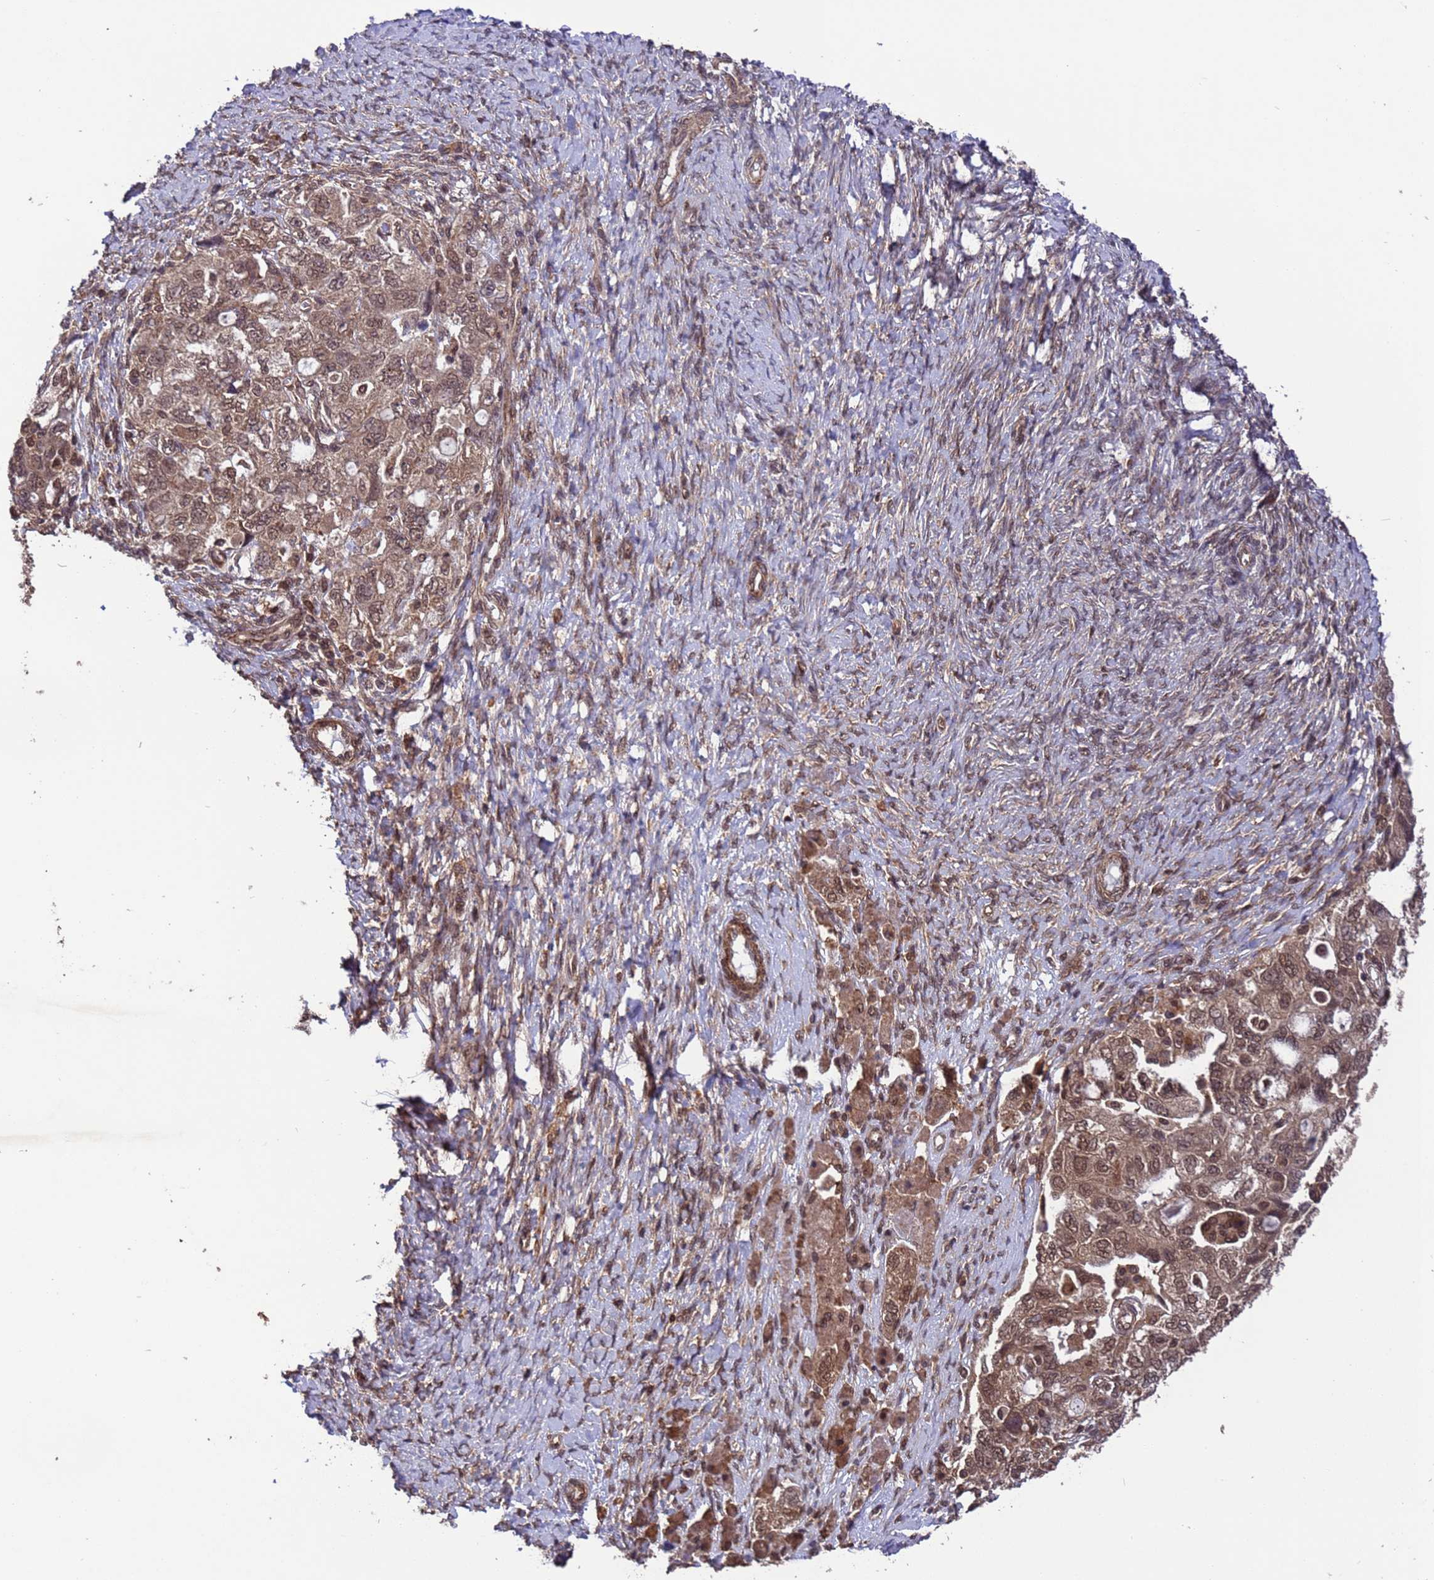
{"staining": {"intensity": "moderate", "quantity": ">75%", "location": "nuclear"}, "tissue": "ovarian cancer", "cell_type": "Tumor cells", "image_type": "cancer", "snomed": [{"axis": "morphology", "description": "Carcinoma, NOS"}, {"axis": "morphology", "description": "Cystadenocarcinoma, serous, NOS"}, {"axis": "topography", "description": "Ovary"}], "caption": "Moderate nuclear staining is present in approximately >75% of tumor cells in serous cystadenocarcinoma (ovarian). (Brightfield microscopy of DAB IHC at high magnification).", "gene": "VSTM4", "patient": {"sex": "female", "age": 69}}